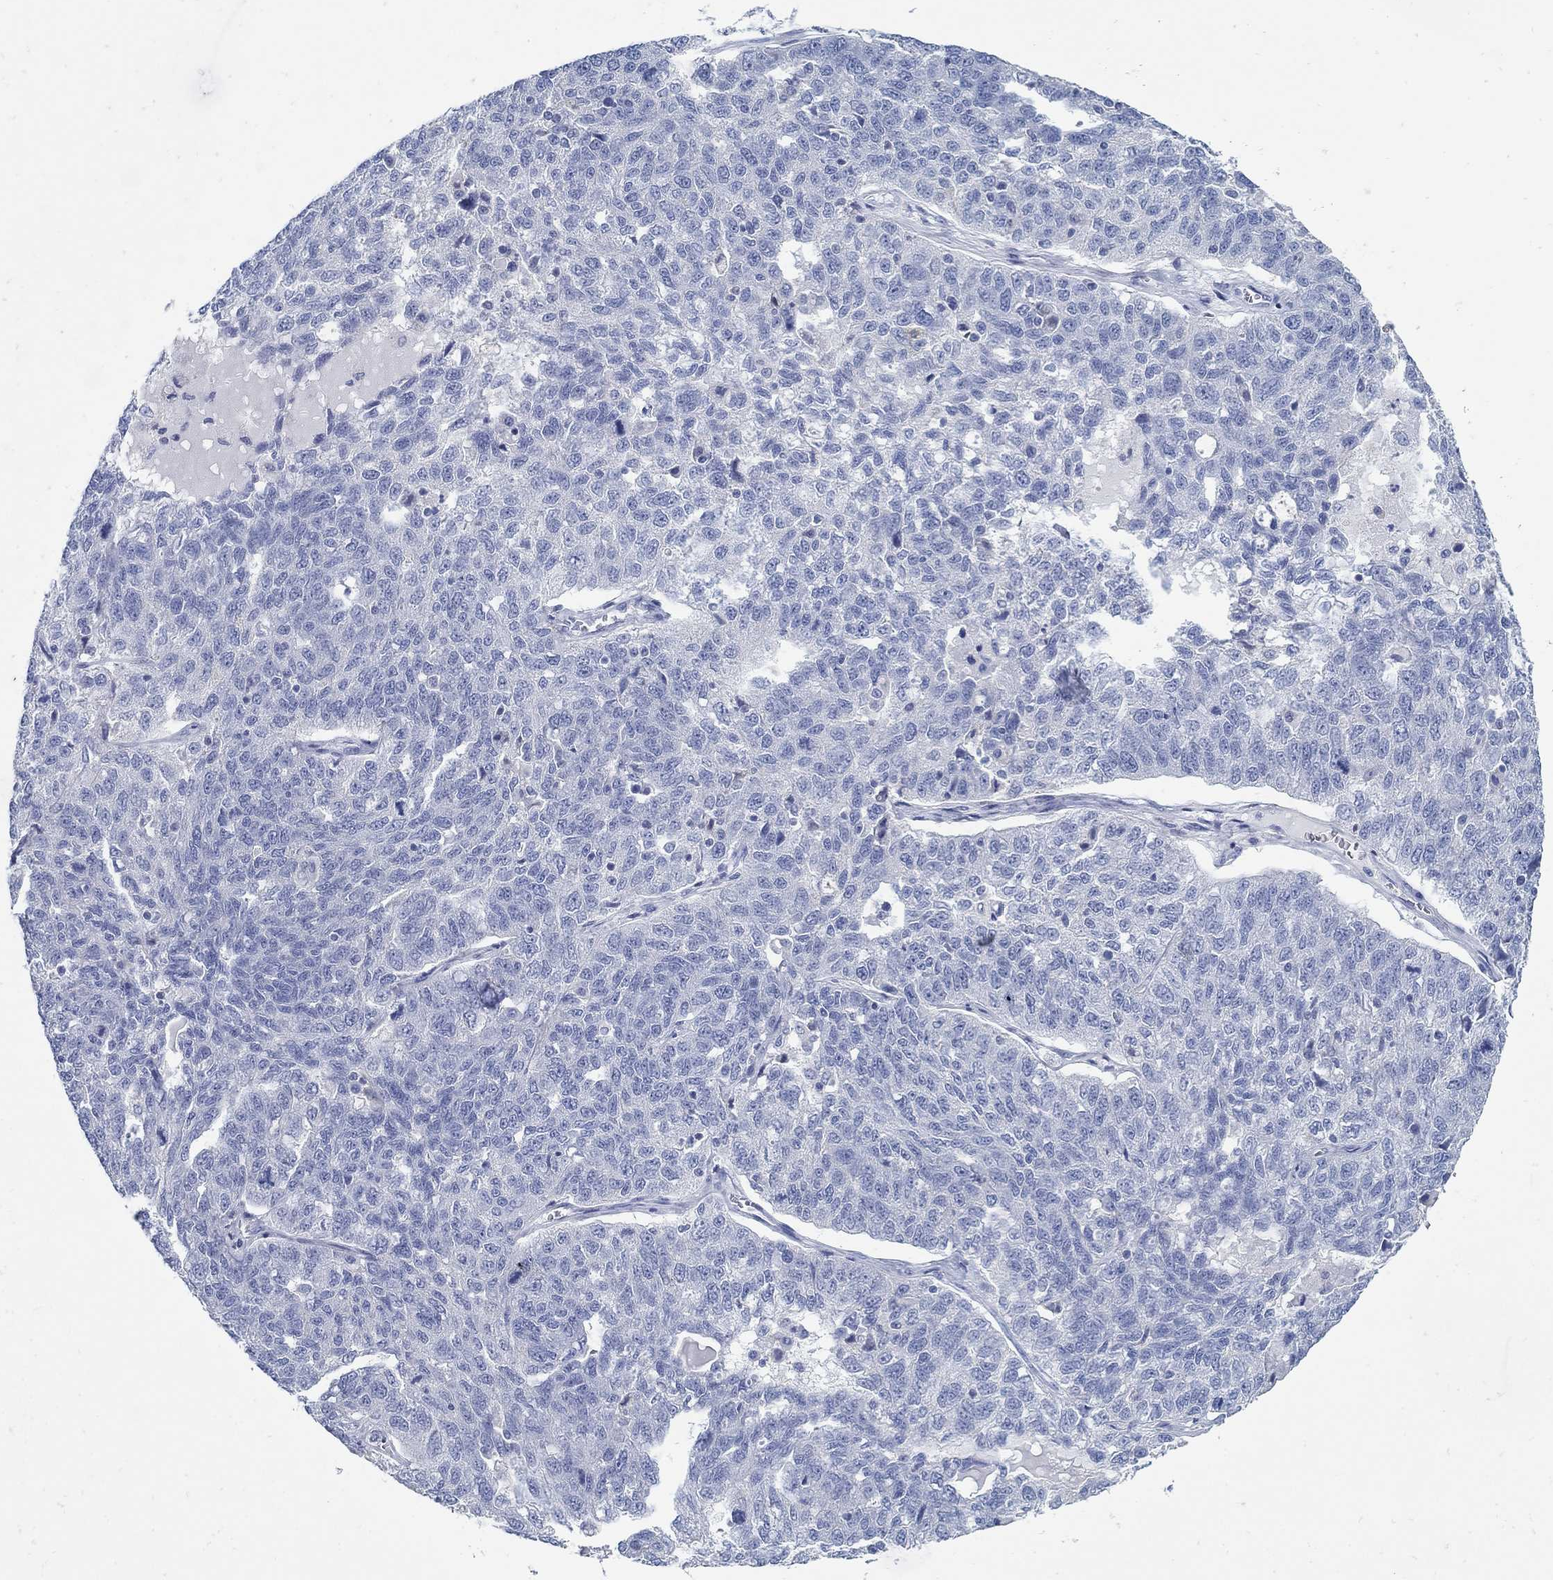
{"staining": {"intensity": "negative", "quantity": "none", "location": "none"}, "tissue": "ovarian cancer", "cell_type": "Tumor cells", "image_type": "cancer", "snomed": [{"axis": "morphology", "description": "Cystadenocarcinoma, serous, NOS"}, {"axis": "topography", "description": "Ovary"}], "caption": "Protein analysis of ovarian cancer (serous cystadenocarcinoma) exhibits no significant positivity in tumor cells.", "gene": "ZFAND4", "patient": {"sex": "female", "age": 71}}